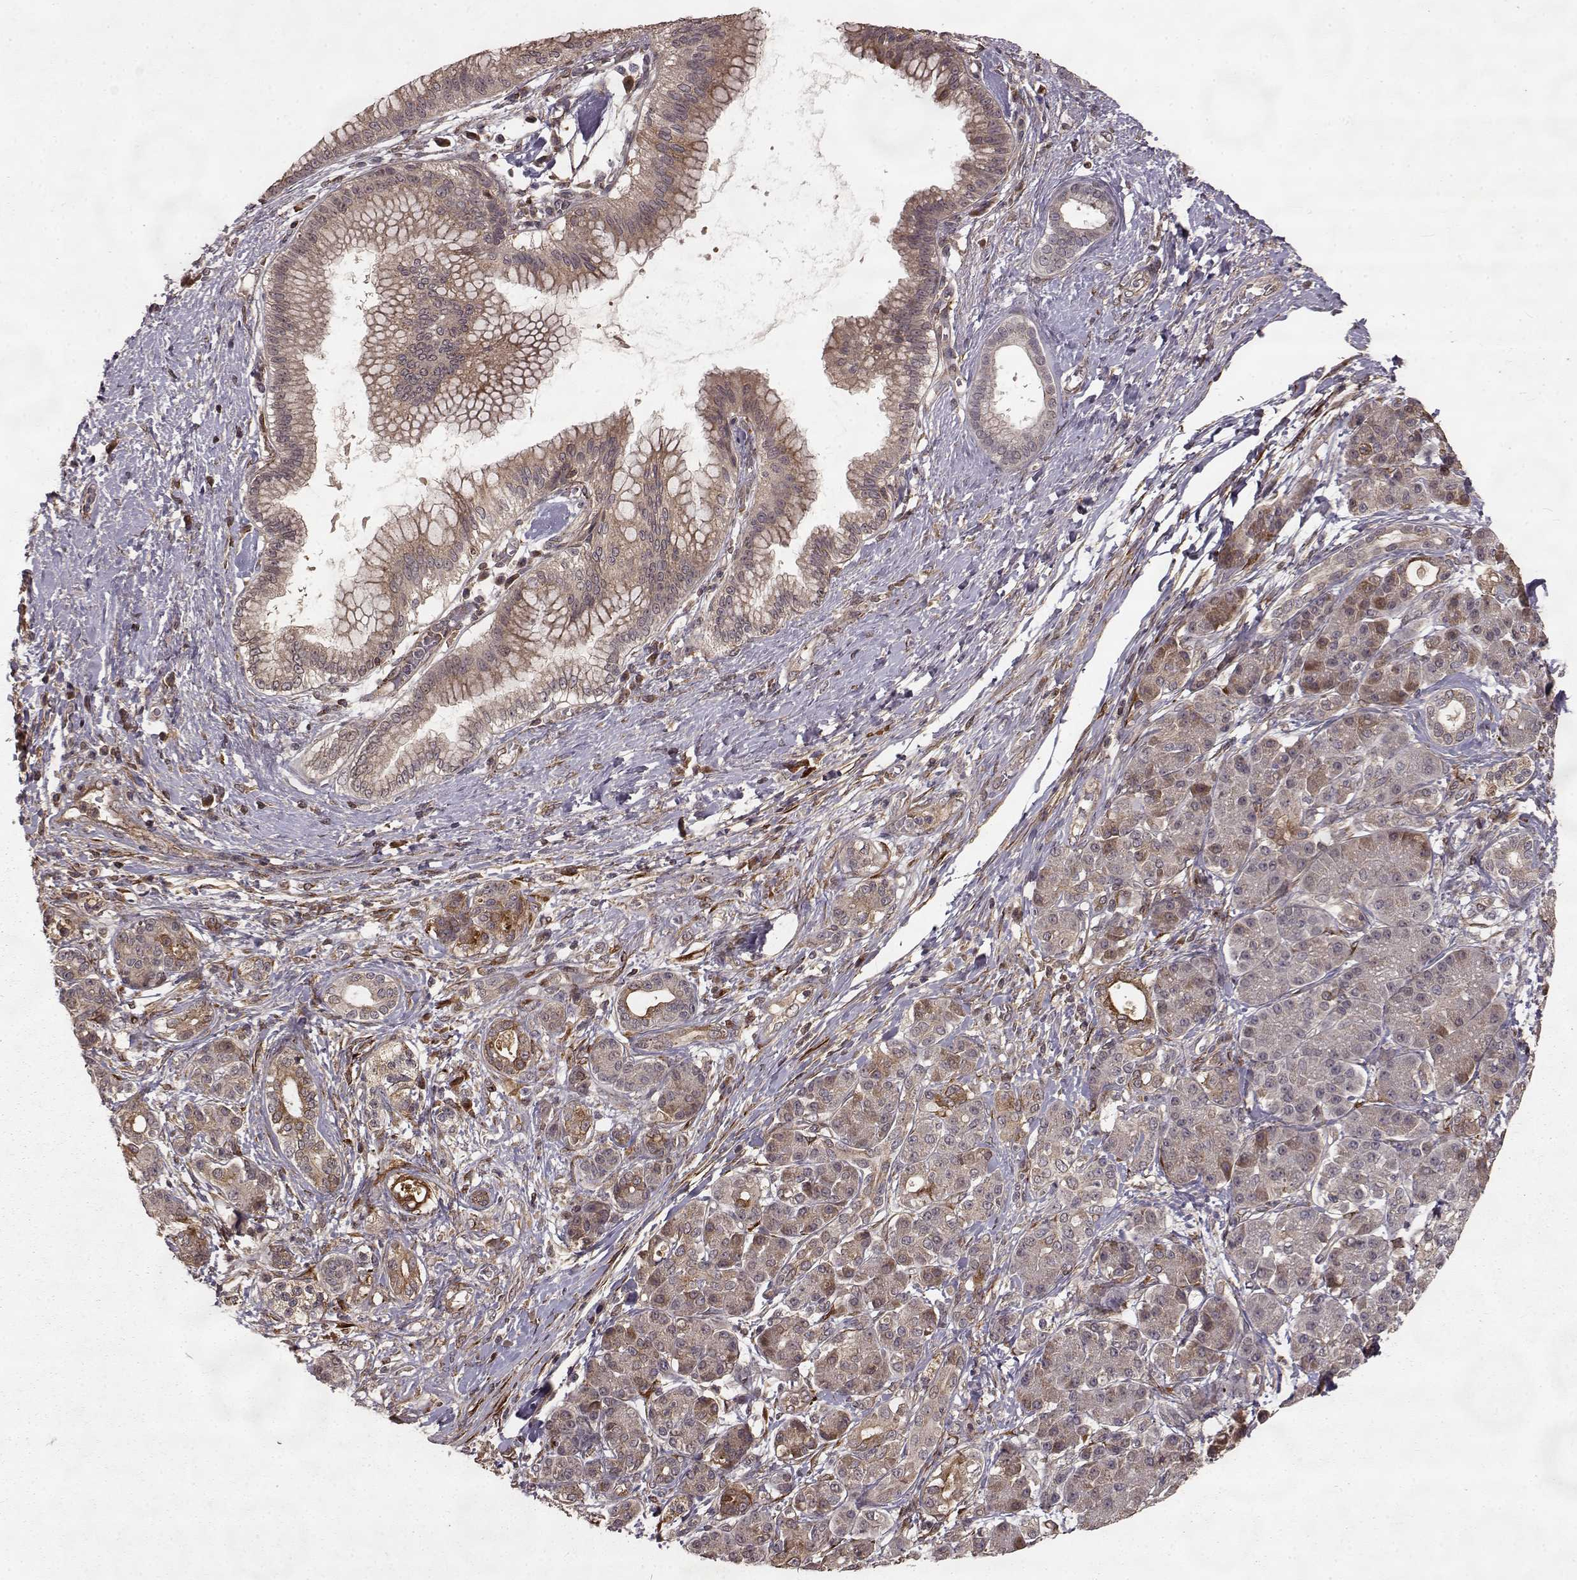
{"staining": {"intensity": "moderate", "quantity": "<25%", "location": "cytoplasmic/membranous"}, "tissue": "pancreatic cancer", "cell_type": "Tumor cells", "image_type": "cancer", "snomed": [{"axis": "morphology", "description": "Adenocarcinoma, NOS"}, {"axis": "topography", "description": "Pancreas"}], "caption": "A low amount of moderate cytoplasmic/membranous staining is seen in about <25% of tumor cells in pancreatic cancer tissue.", "gene": "FSTL1", "patient": {"sex": "female", "age": 73}}